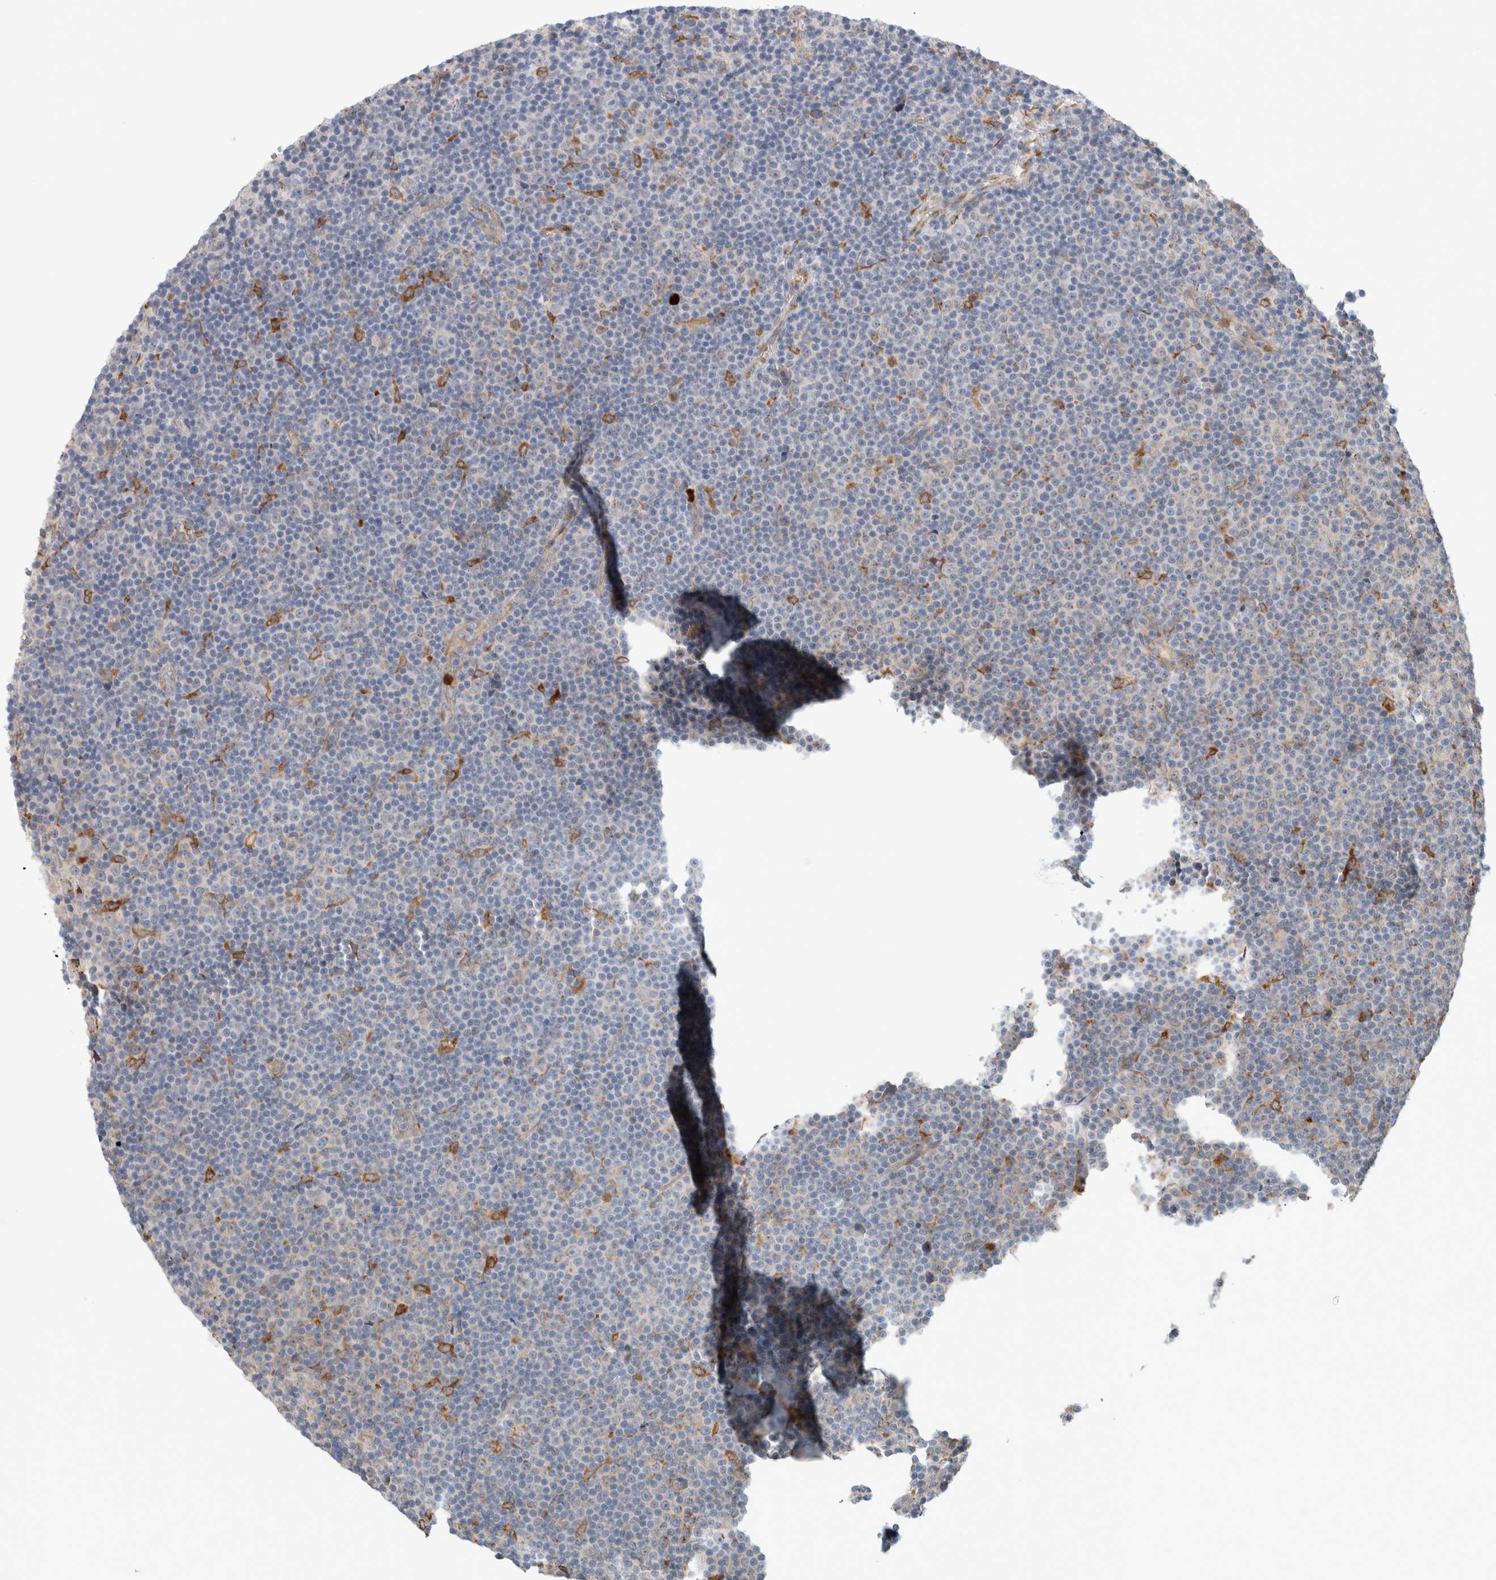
{"staining": {"intensity": "negative", "quantity": "none", "location": "none"}, "tissue": "lymphoma", "cell_type": "Tumor cells", "image_type": "cancer", "snomed": [{"axis": "morphology", "description": "Malignant lymphoma, non-Hodgkin's type, Low grade"}, {"axis": "topography", "description": "Lymph node"}], "caption": "Immunohistochemical staining of human malignant lymphoma, non-Hodgkin's type (low-grade) displays no significant staining in tumor cells.", "gene": "P4HA1", "patient": {"sex": "female", "age": 67}}